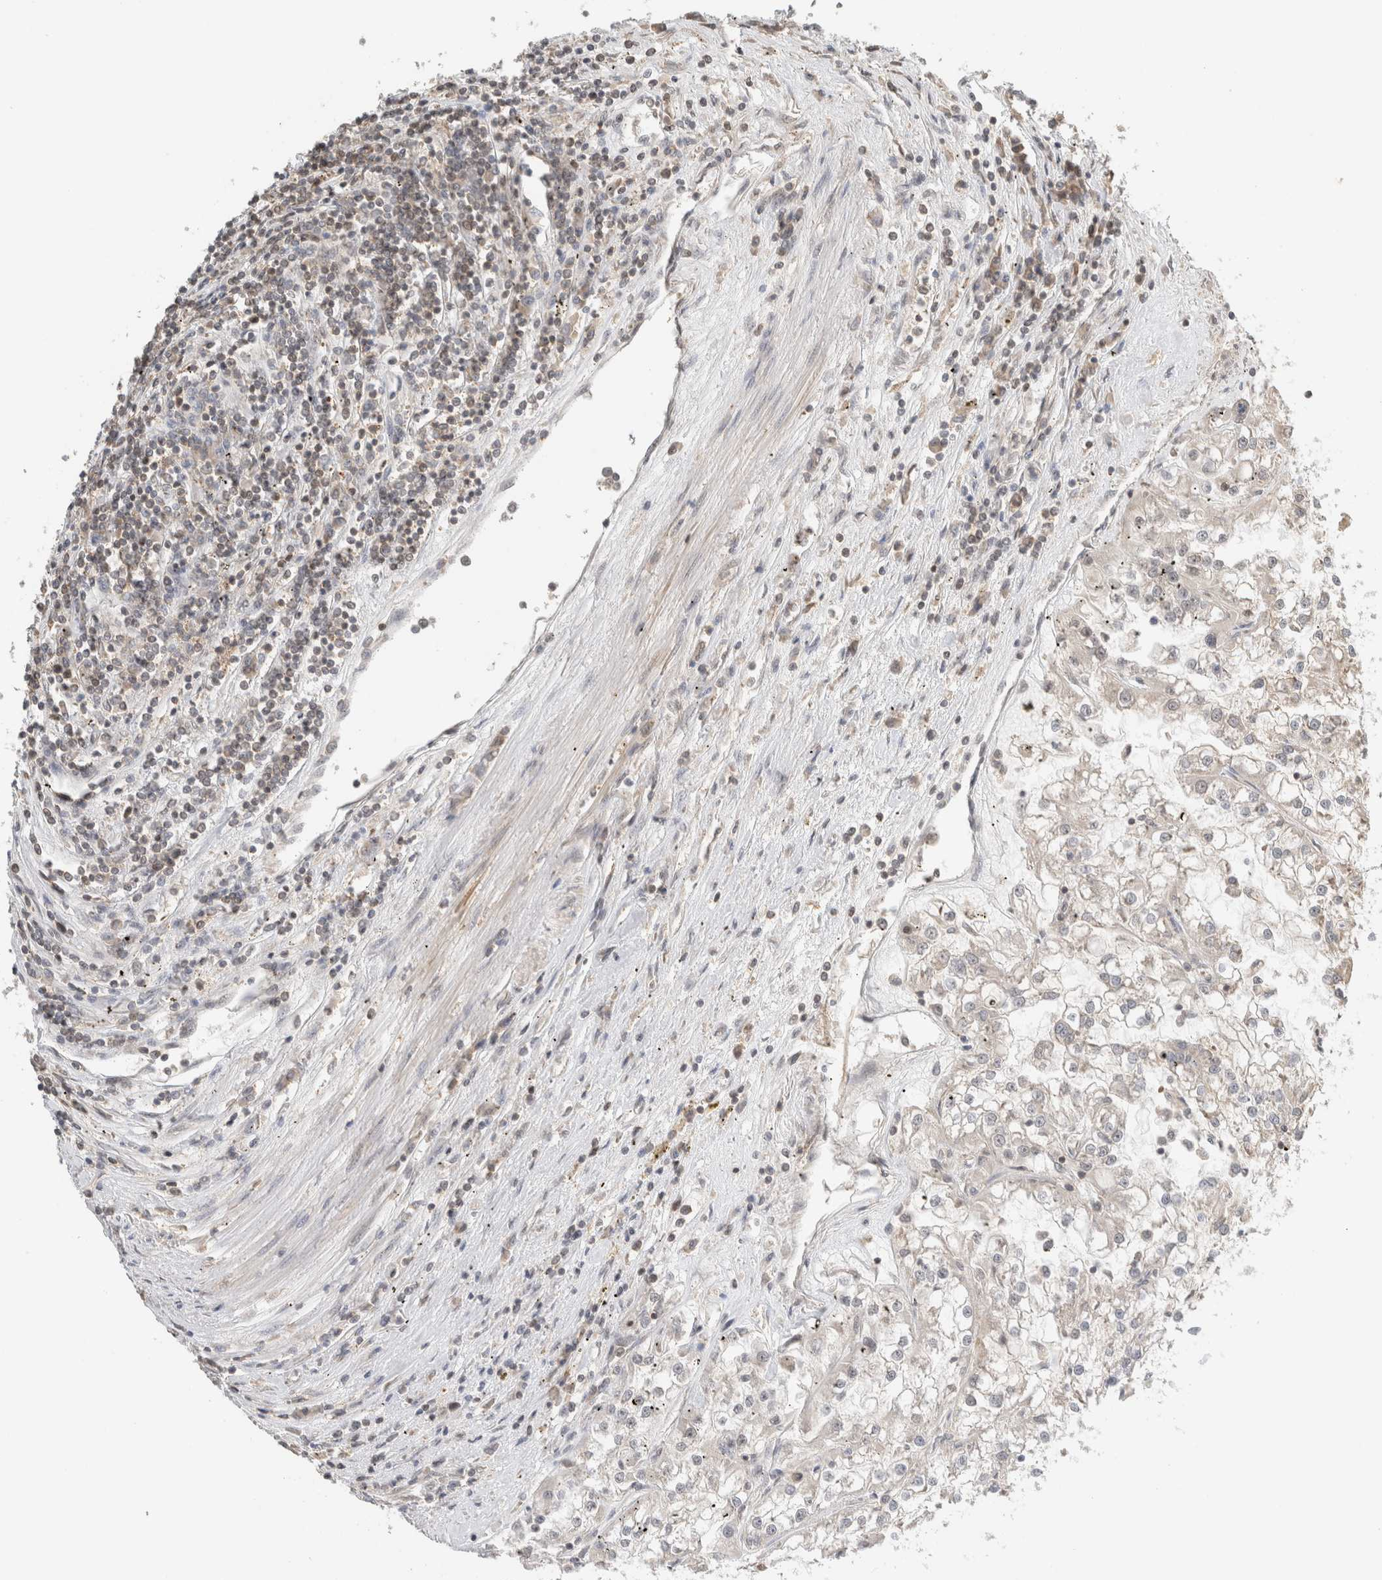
{"staining": {"intensity": "negative", "quantity": "none", "location": "none"}, "tissue": "renal cancer", "cell_type": "Tumor cells", "image_type": "cancer", "snomed": [{"axis": "morphology", "description": "Adenocarcinoma, NOS"}, {"axis": "topography", "description": "Kidney"}], "caption": "Protein analysis of renal cancer (adenocarcinoma) displays no significant expression in tumor cells.", "gene": "SNRNP40", "patient": {"sex": "female", "age": 52}}